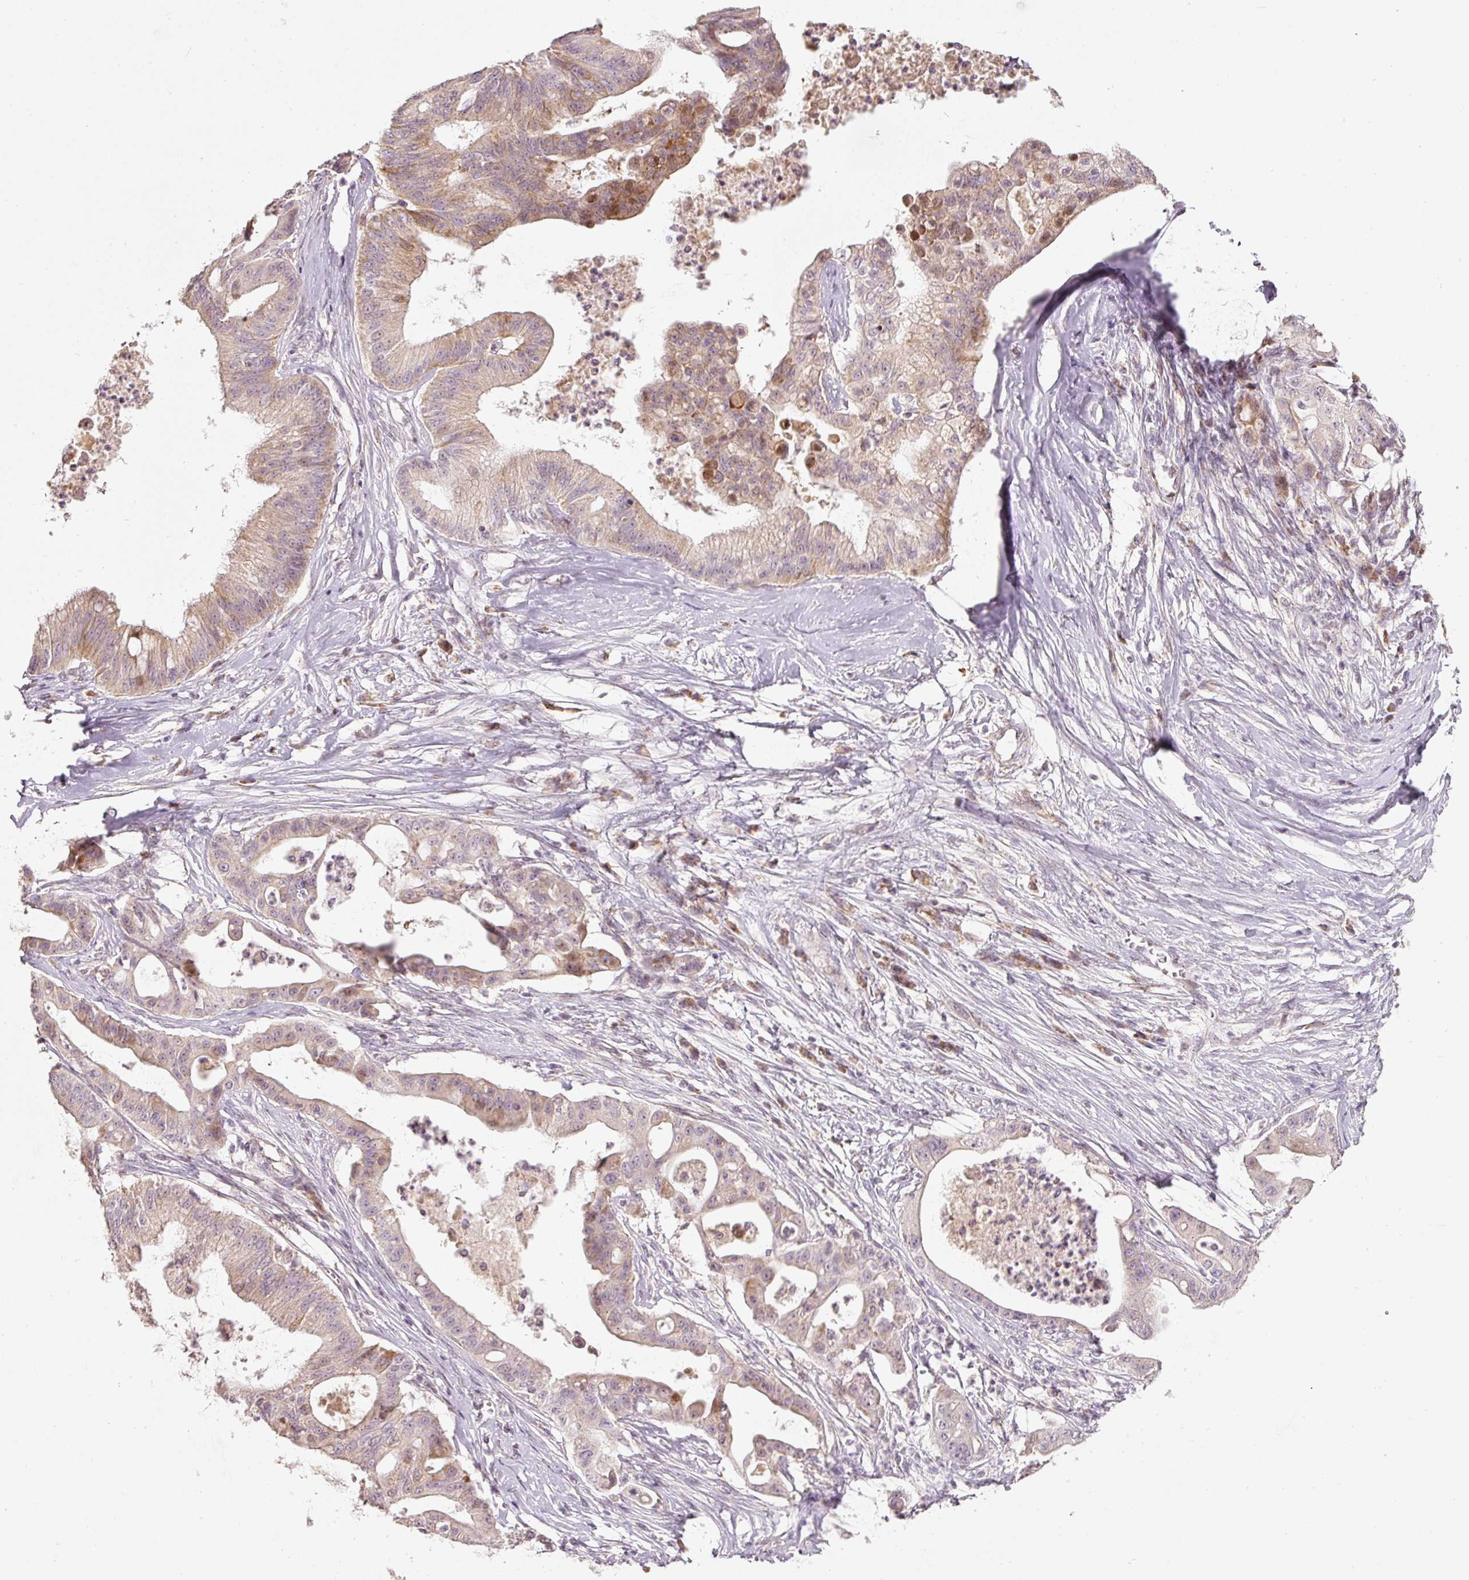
{"staining": {"intensity": "moderate", "quantity": "<25%", "location": "cytoplasmic/membranous"}, "tissue": "ovarian cancer", "cell_type": "Tumor cells", "image_type": "cancer", "snomed": [{"axis": "morphology", "description": "Cystadenocarcinoma, mucinous, NOS"}, {"axis": "topography", "description": "Ovary"}], "caption": "The image reveals a brown stain indicating the presence of a protein in the cytoplasmic/membranous of tumor cells in mucinous cystadenocarcinoma (ovarian).", "gene": "TOB2", "patient": {"sex": "female", "age": 70}}